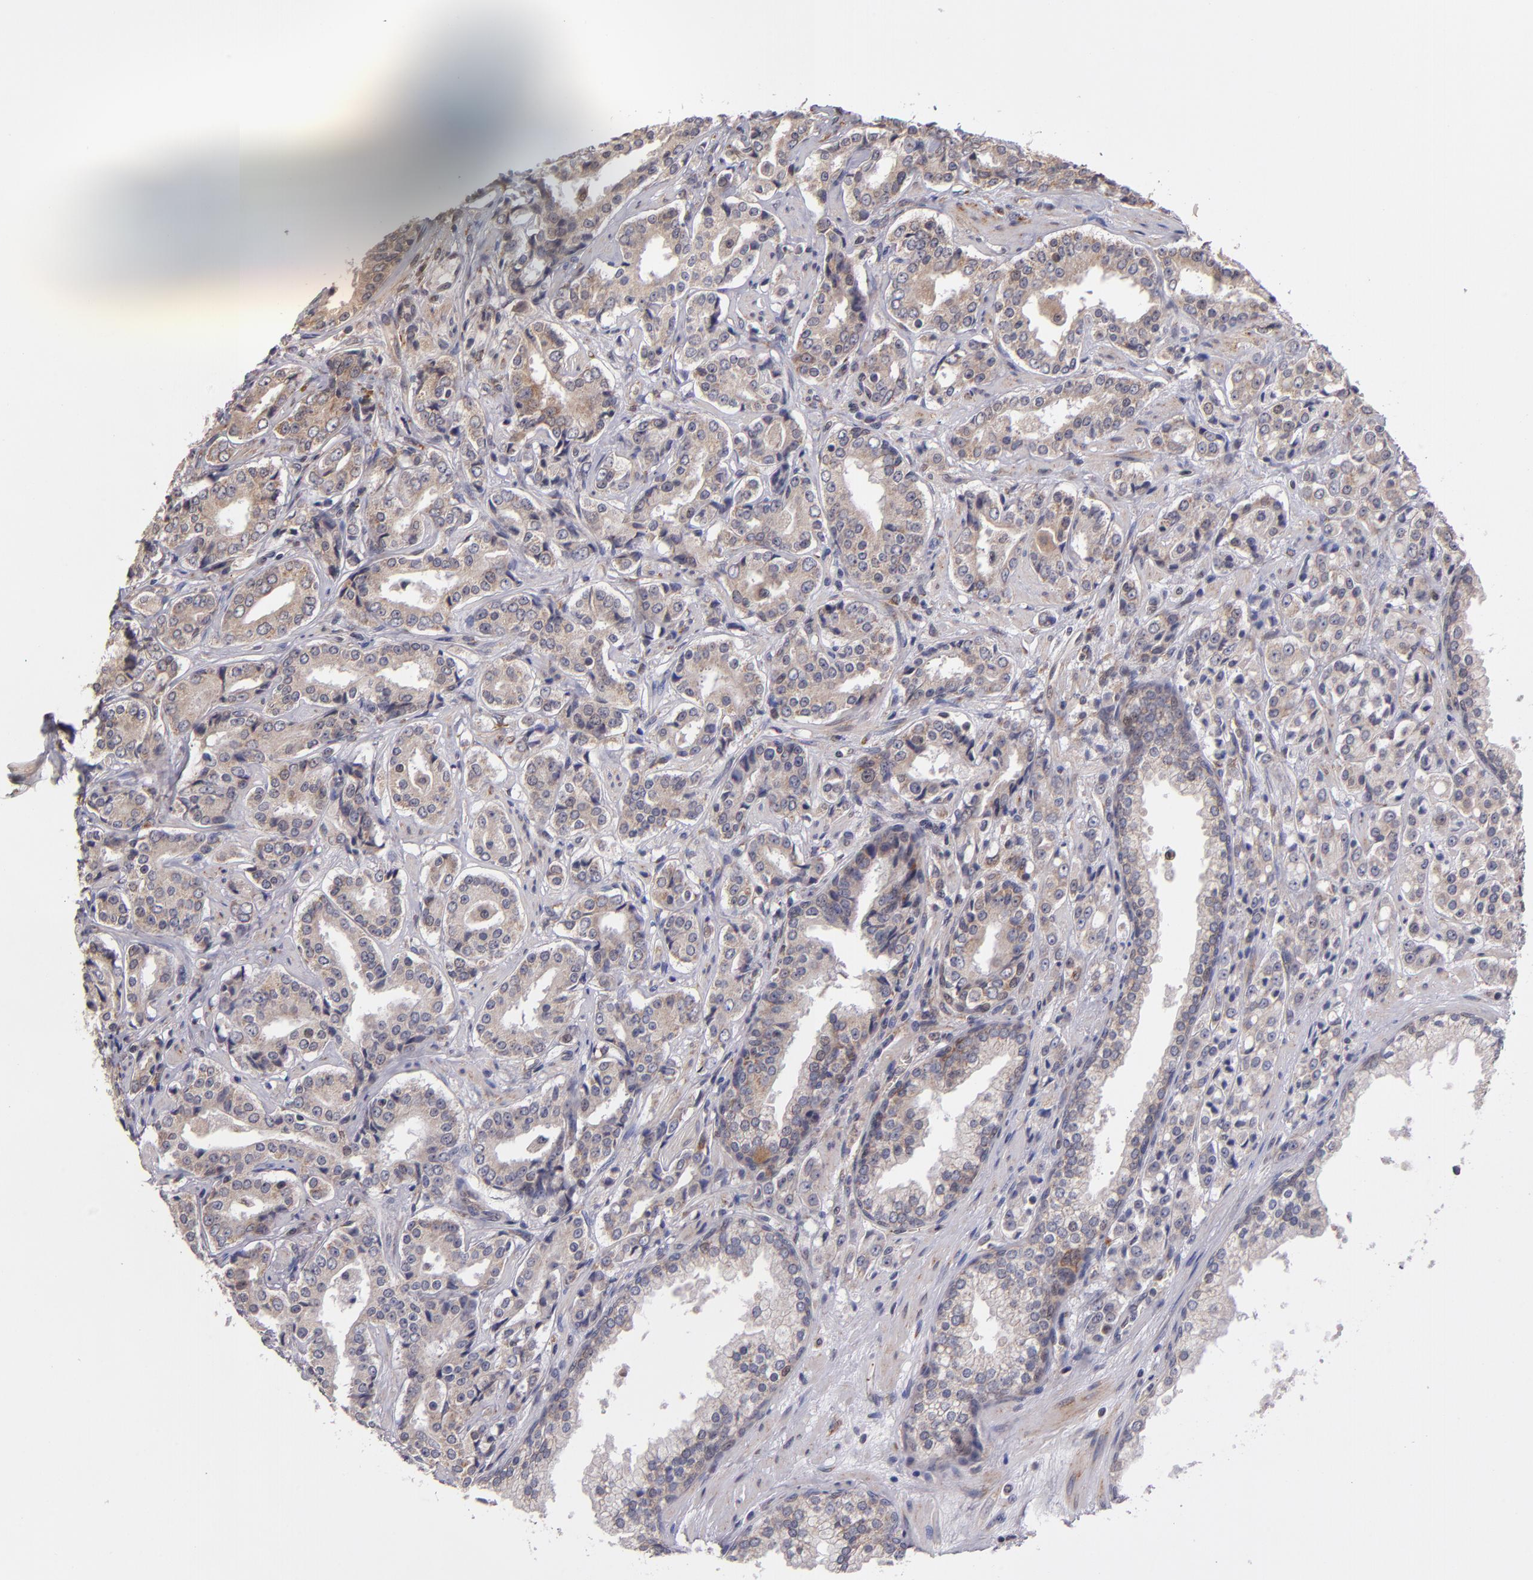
{"staining": {"intensity": "weak", "quantity": ">75%", "location": "cytoplasmic/membranous"}, "tissue": "prostate cancer", "cell_type": "Tumor cells", "image_type": "cancer", "snomed": [{"axis": "morphology", "description": "Adenocarcinoma, Medium grade"}, {"axis": "topography", "description": "Prostate"}], "caption": "This photomicrograph displays prostate cancer stained with IHC to label a protein in brown. The cytoplasmic/membranous of tumor cells show weak positivity for the protein. Nuclei are counter-stained blue.", "gene": "CASP1", "patient": {"sex": "male", "age": 60}}